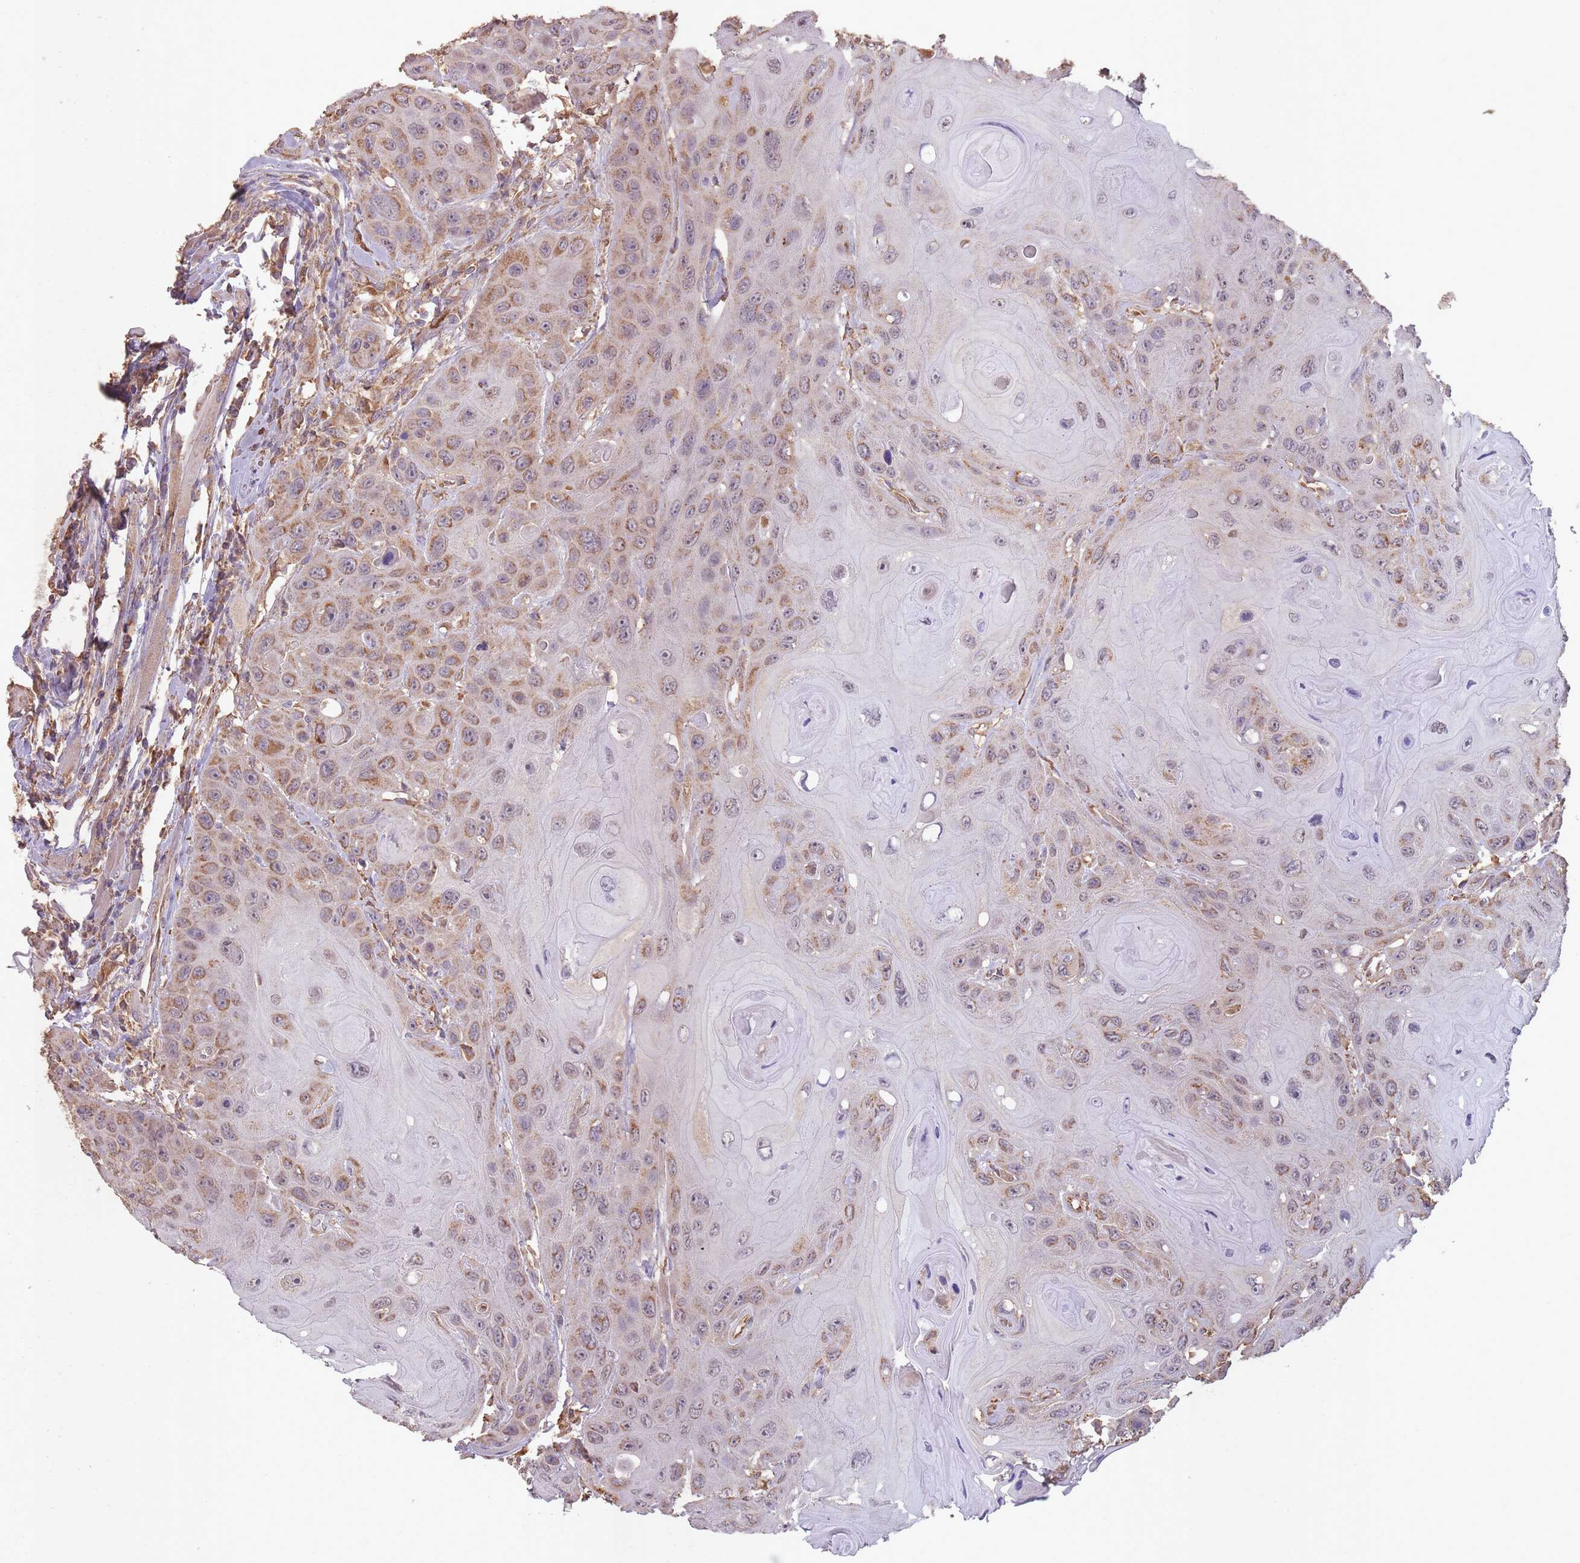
{"staining": {"intensity": "moderate", "quantity": ">75%", "location": "cytoplasmic/membranous"}, "tissue": "head and neck cancer", "cell_type": "Tumor cells", "image_type": "cancer", "snomed": [{"axis": "morphology", "description": "Squamous cell carcinoma, NOS"}, {"axis": "topography", "description": "Head-Neck"}], "caption": "High-magnification brightfield microscopy of head and neck cancer (squamous cell carcinoma) stained with DAB (3,3'-diaminobenzidine) (brown) and counterstained with hematoxylin (blue). tumor cells exhibit moderate cytoplasmic/membranous staining is appreciated in approximately>75% of cells.", "gene": "SANBR", "patient": {"sex": "female", "age": 59}}